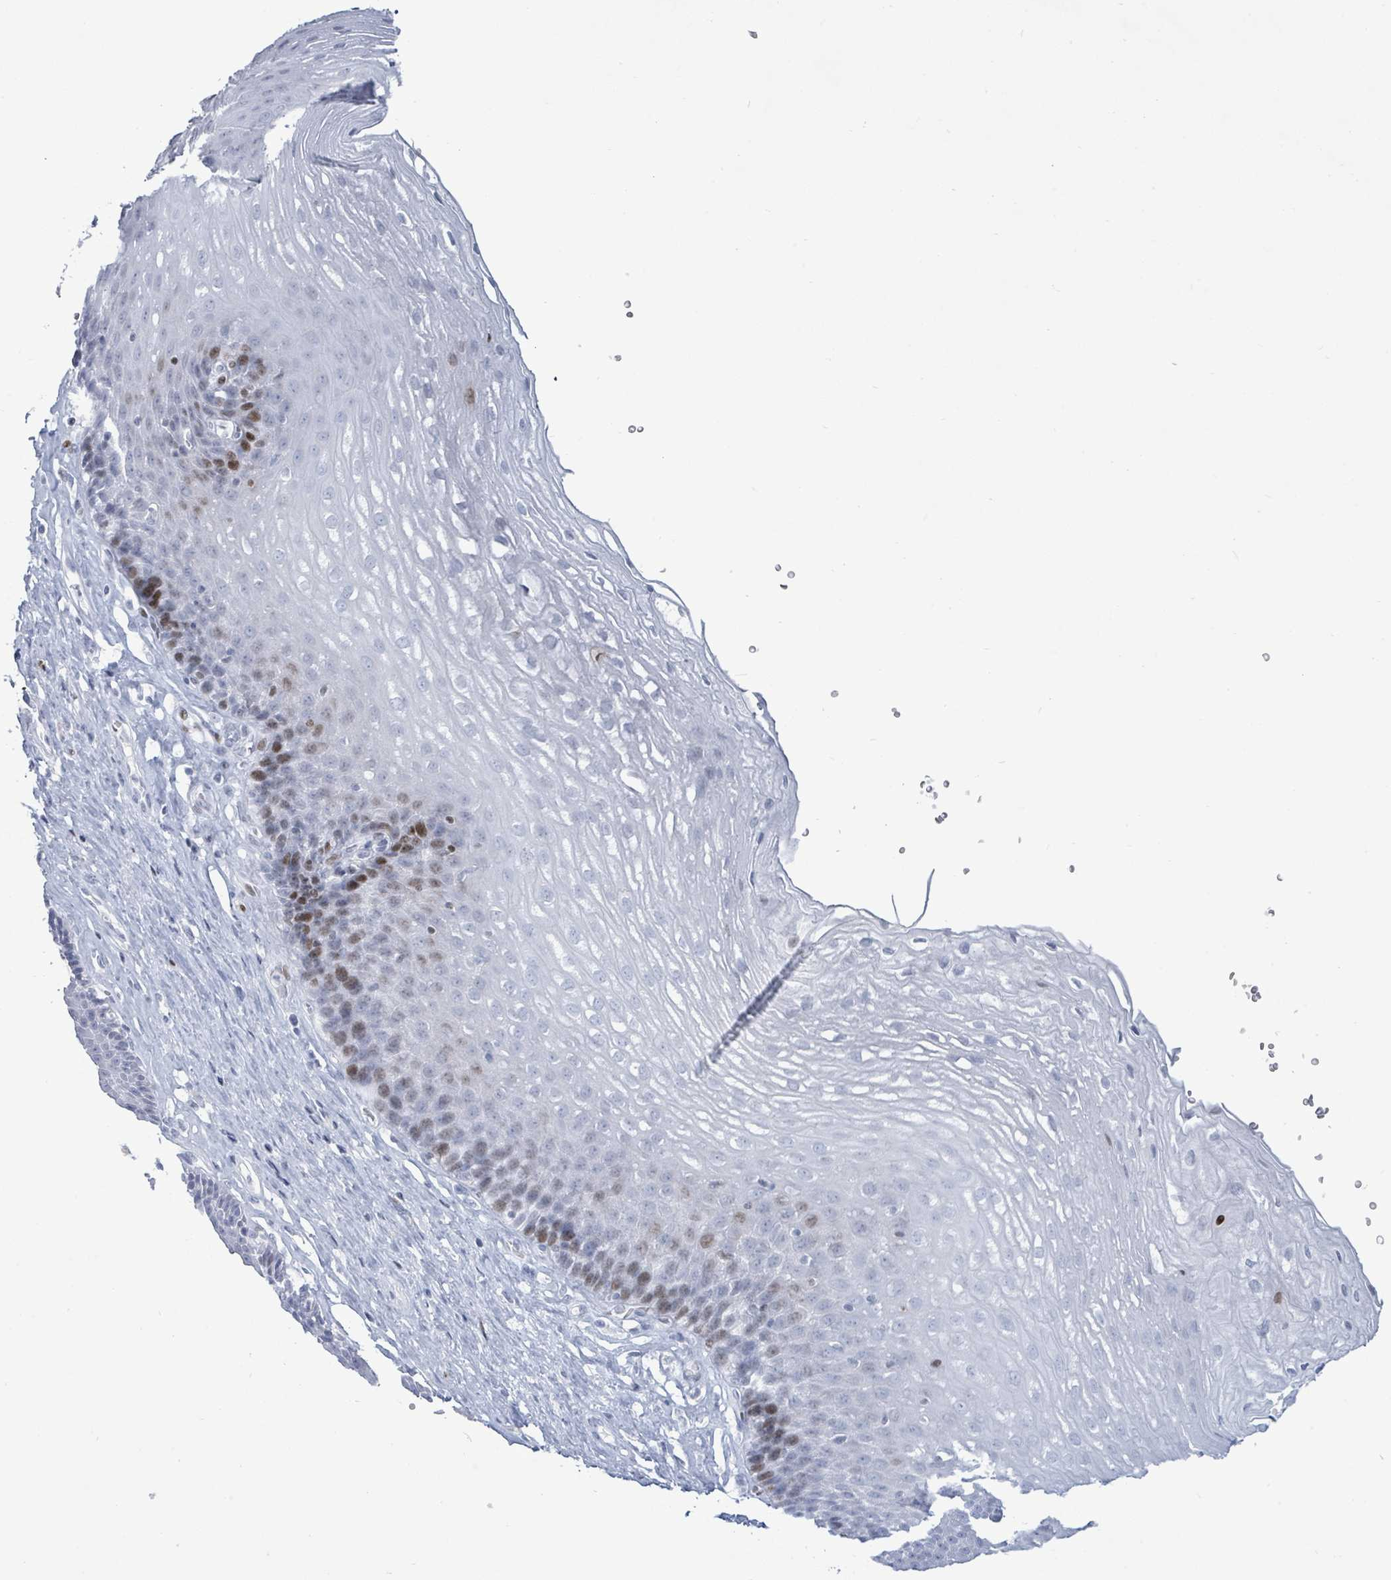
{"staining": {"intensity": "moderate", "quantity": "<25%", "location": "nuclear"}, "tissue": "esophagus", "cell_type": "Squamous epithelial cells", "image_type": "normal", "snomed": [{"axis": "morphology", "description": "Normal tissue, NOS"}, {"axis": "topography", "description": "Esophagus"}], "caption": "DAB (3,3'-diaminobenzidine) immunohistochemical staining of normal esophagus reveals moderate nuclear protein staining in approximately <25% of squamous epithelial cells.", "gene": "MALL", "patient": {"sex": "female", "age": 66}}